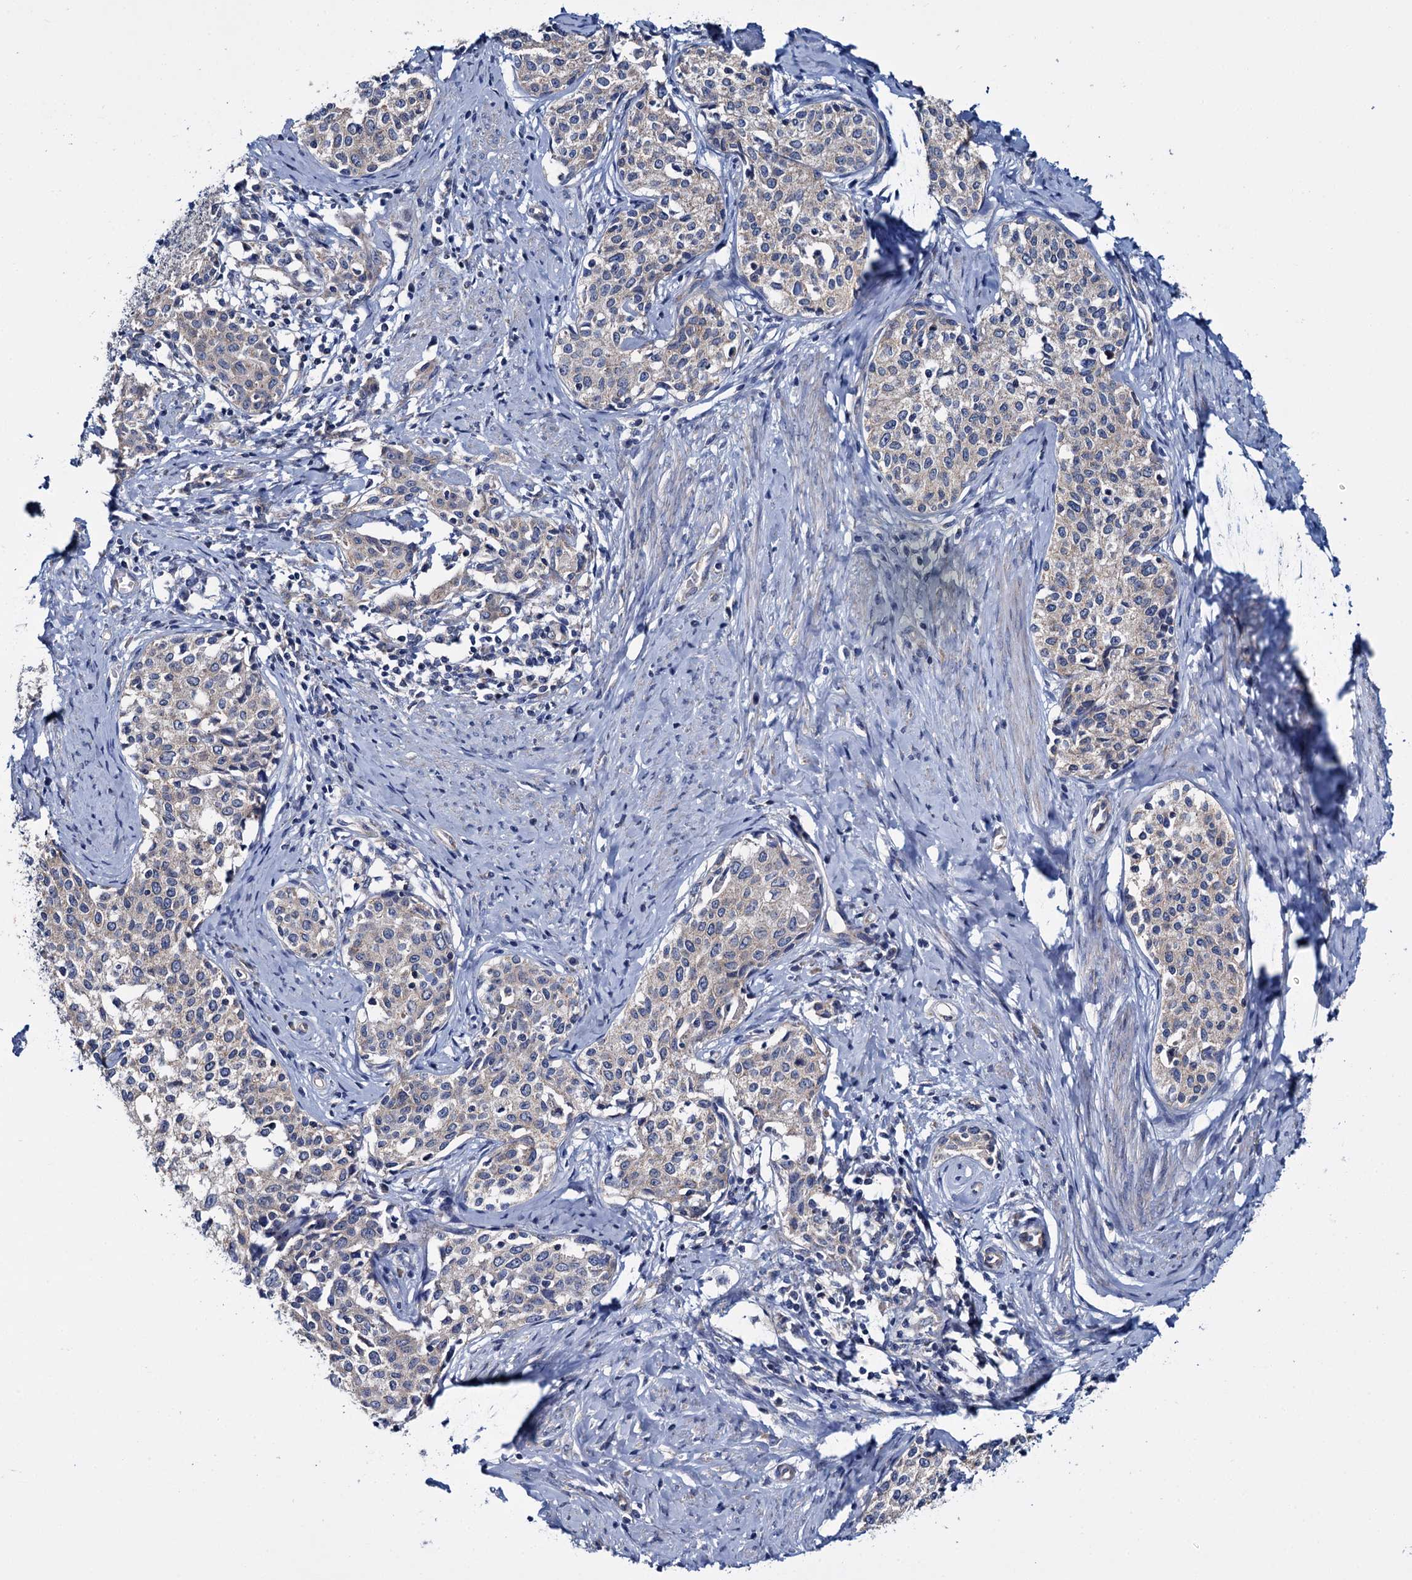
{"staining": {"intensity": "weak", "quantity": ">75%", "location": "cytoplasmic/membranous"}, "tissue": "cervical cancer", "cell_type": "Tumor cells", "image_type": "cancer", "snomed": [{"axis": "morphology", "description": "Squamous cell carcinoma, NOS"}, {"axis": "morphology", "description": "Adenocarcinoma, NOS"}, {"axis": "topography", "description": "Cervix"}], "caption": "Immunohistochemical staining of squamous cell carcinoma (cervical) reveals weak cytoplasmic/membranous protein expression in approximately >75% of tumor cells.", "gene": "CEP295", "patient": {"sex": "female", "age": 52}}